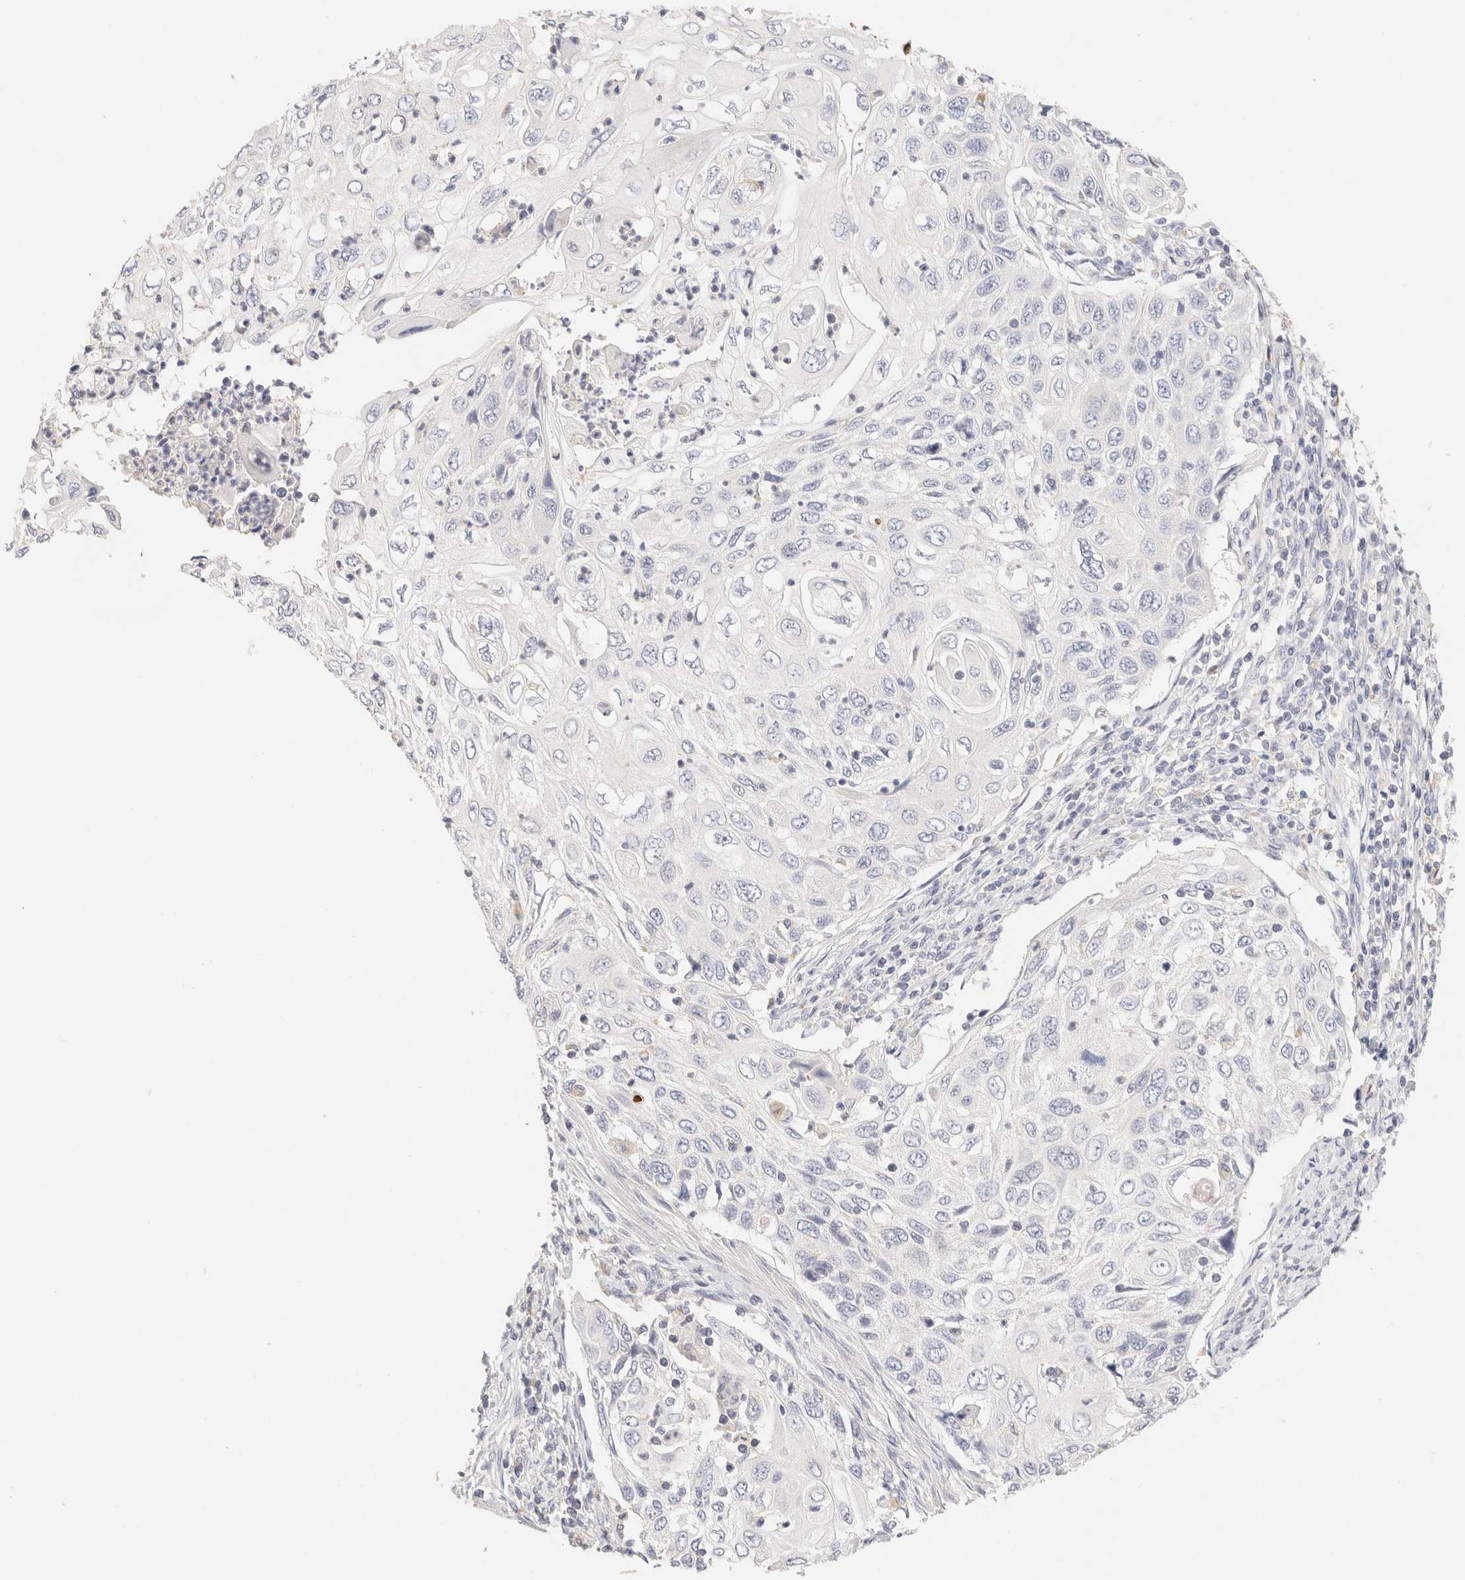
{"staining": {"intensity": "negative", "quantity": "none", "location": "none"}, "tissue": "cervical cancer", "cell_type": "Tumor cells", "image_type": "cancer", "snomed": [{"axis": "morphology", "description": "Squamous cell carcinoma, NOS"}, {"axis": "topography", "description": "Cervix"}], "caption": "High power microscopy image of an immunohistochemistry image of squamous cell carcinoma (cervical), revealing no significant staining in tumor cells.", "gene": "SCGB2A2", "patient": {"sex": "female", "age": 70}}